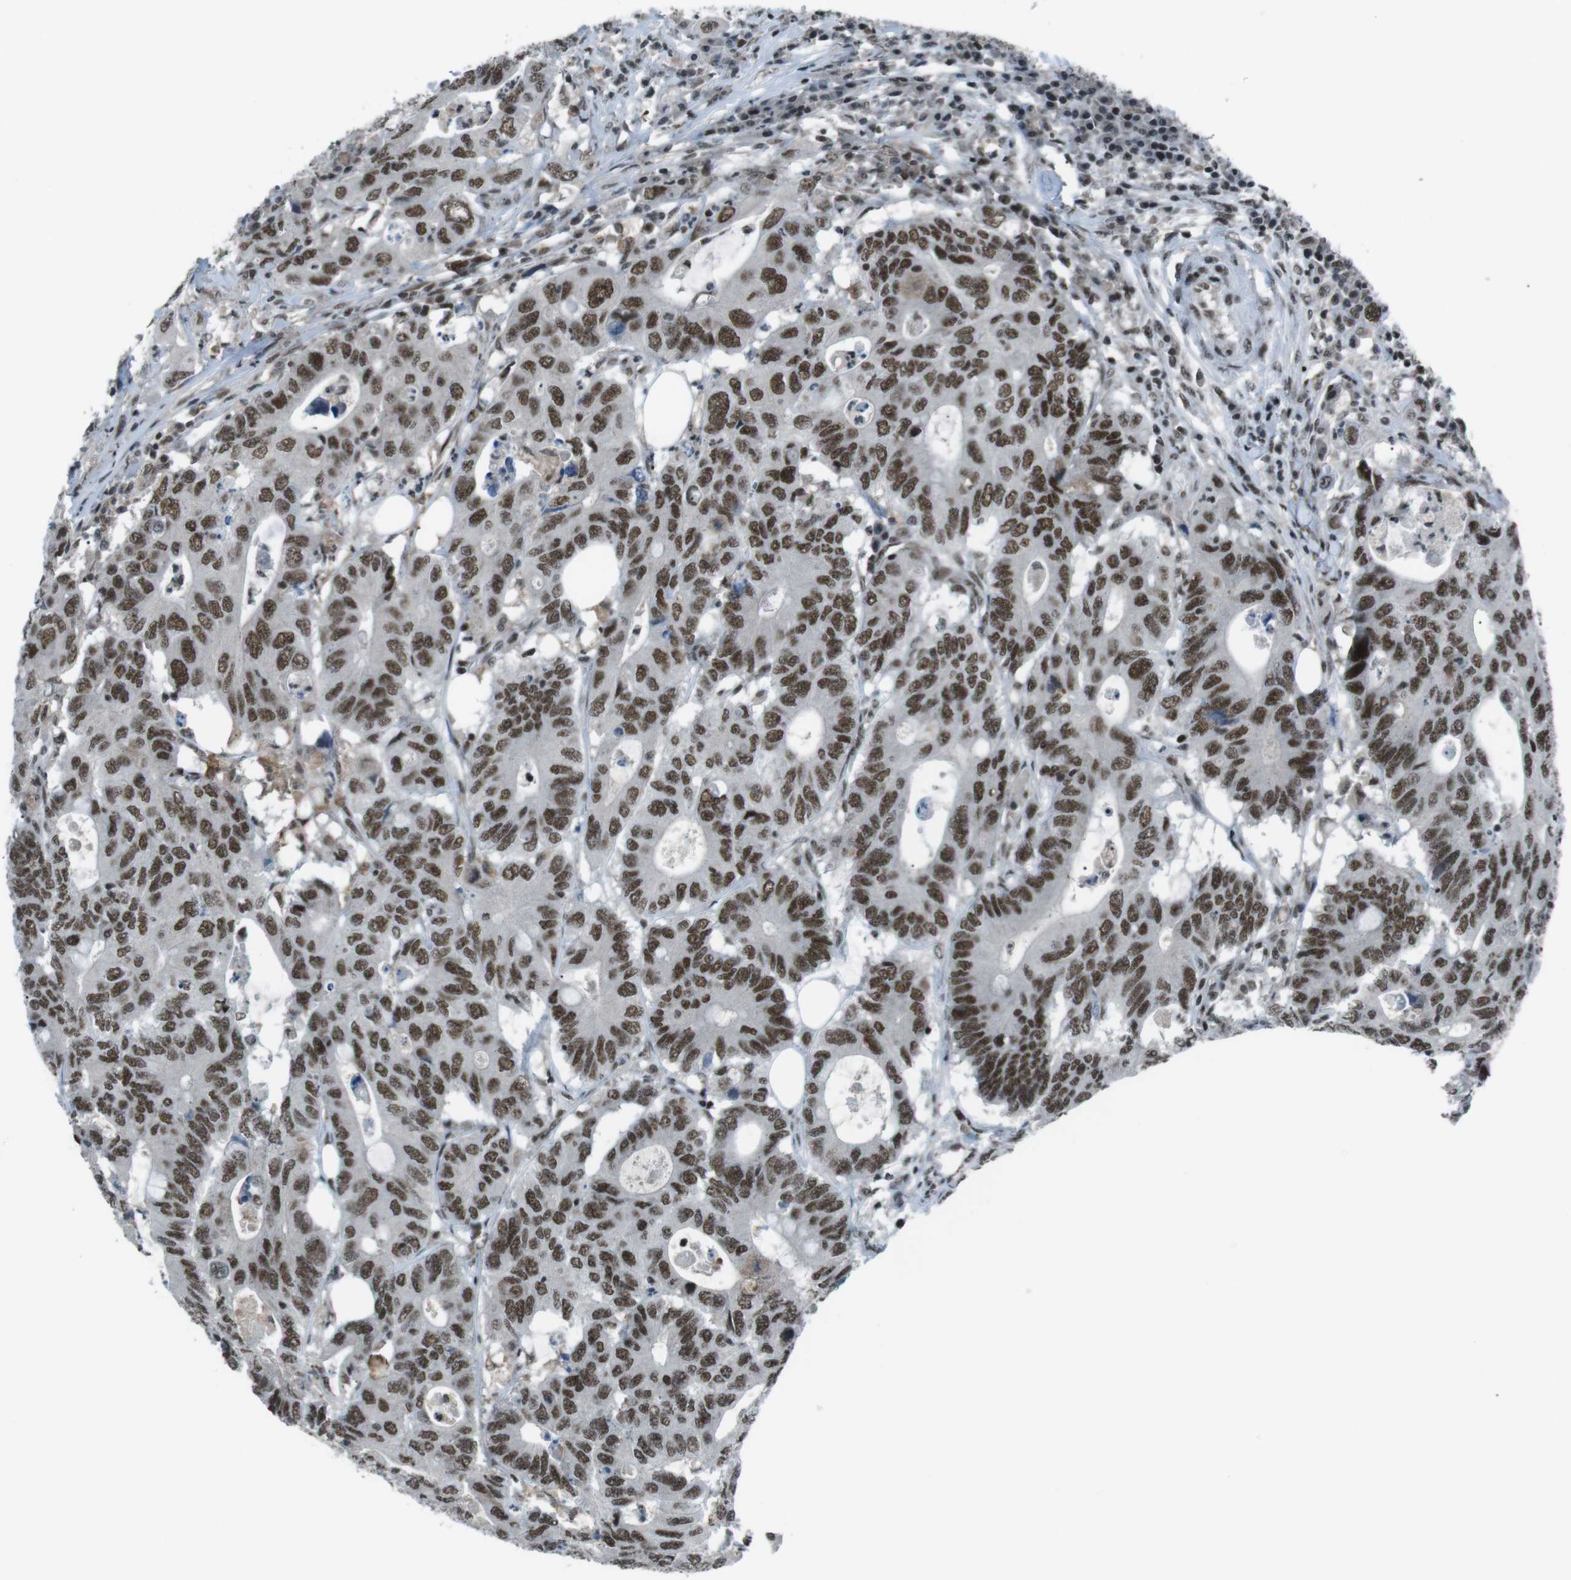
{"staining": {"intensity": "strong", "quantity": ">75%", "location": "nuclear"}, "tissue": "colorectal cancer", "cell_type": "Tumor cells", "image_type": "cancer", "snomed": [{"axis": "morphology", "description": "Adenocarcinoma, NOS"}, {"axis": "topography", "description": "Colon"}], "caption": "High-power microscopy captured an immunohistochemistry micrograph of colorectal cancer (adenocarcinoma), revealing strong nuclear staining in approximately >75% of tumor cells.", "gene": "TAF1", "patient": {"sex": "male", "age": 71}}